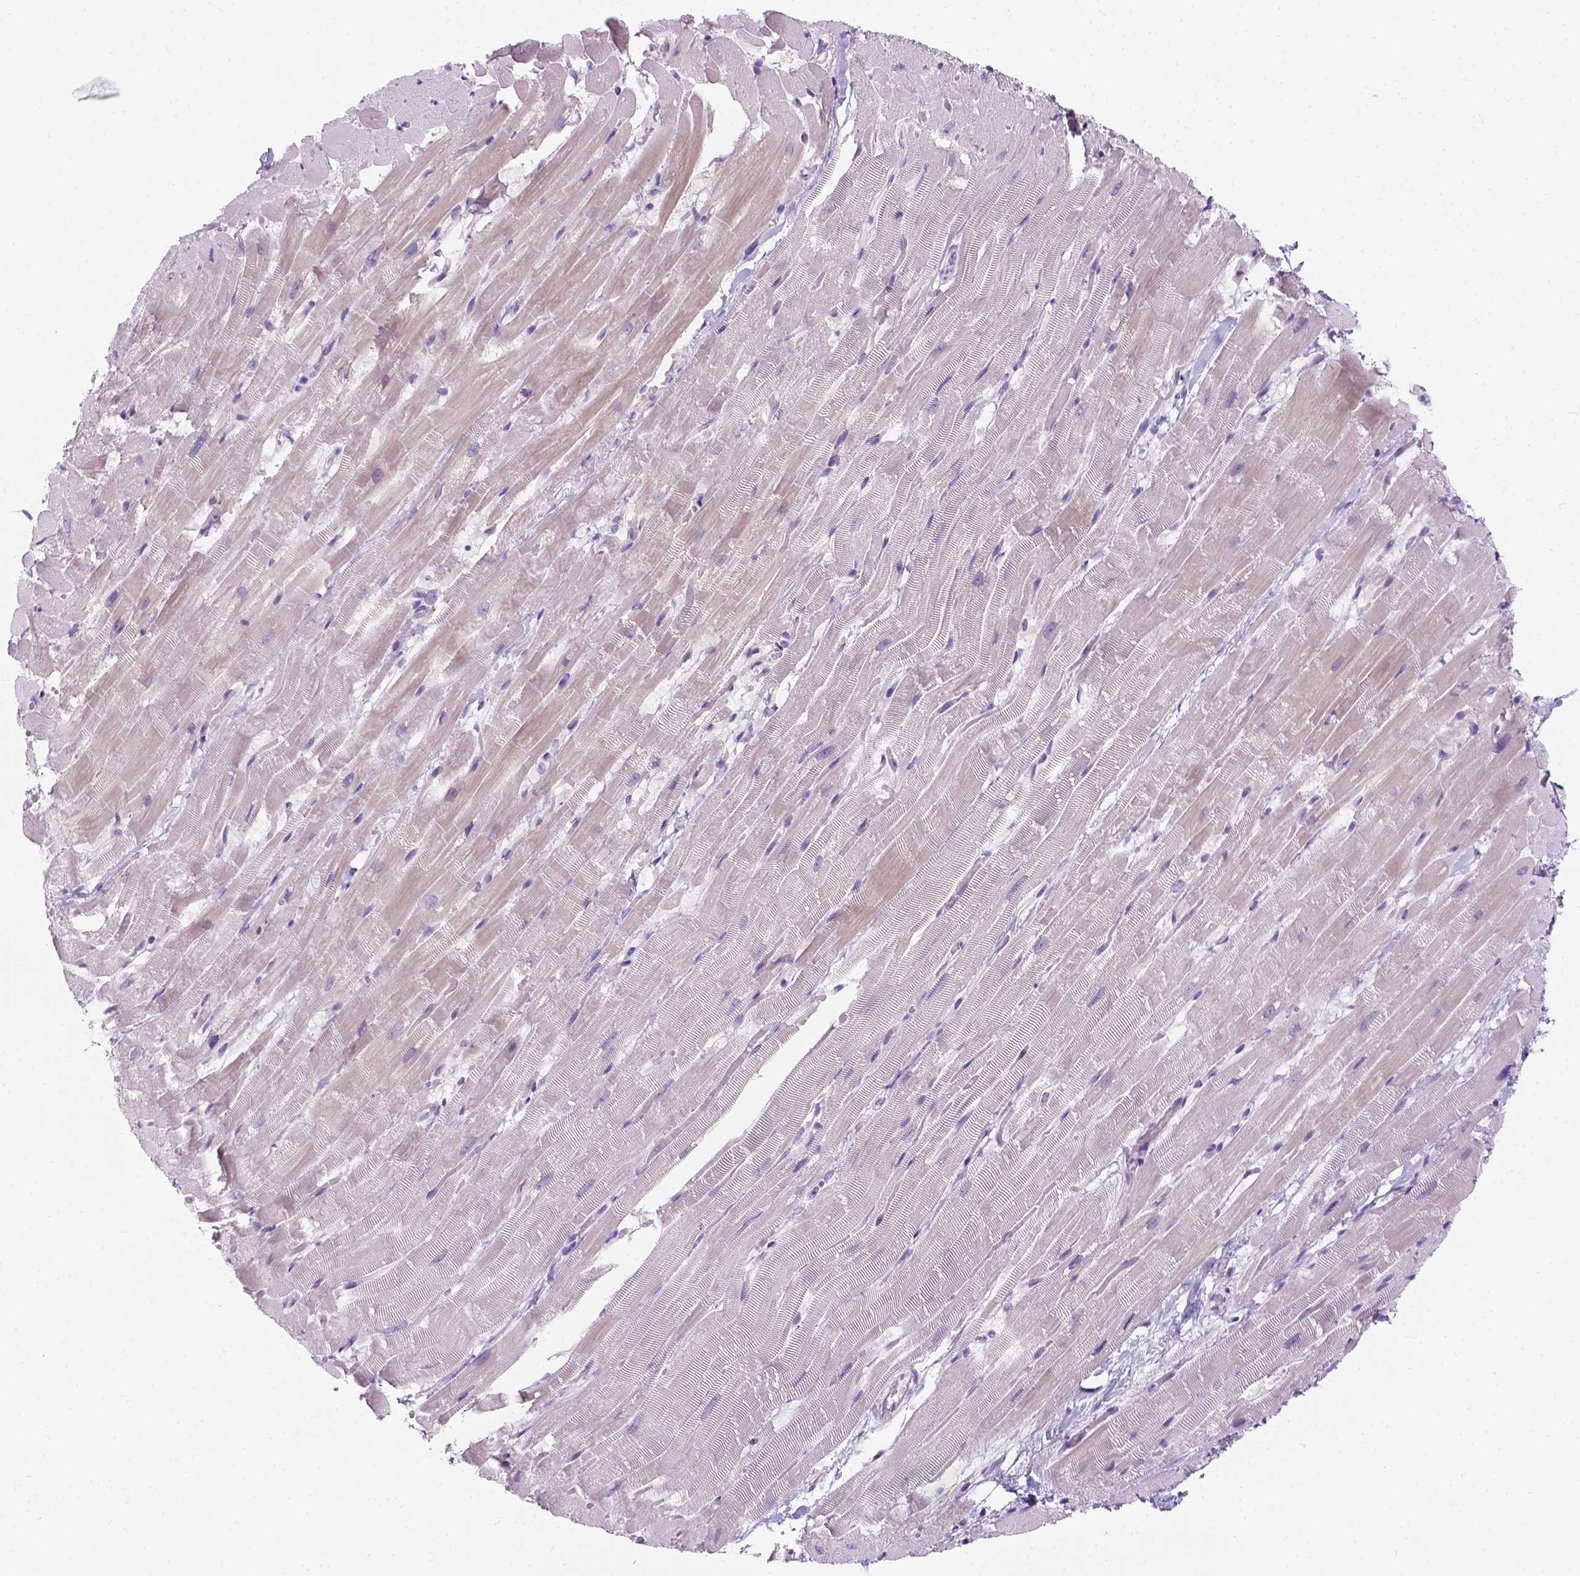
{"staining": {"intensity": "negative", "quantity": "none", "location": "none"}, "tissue": "heart muscle", "cell_type": "Cardiomyocytes", "image_type": "normal", "snomed": [{"axis": "morphology", "description": "Normal tissue, NOS"}, {"axis": "topography", "description": "Heart"}], "caption": "IHC of normal heart muscle reveals no staining in cardiomyocytes.", "gene": "C20orf144", "patient": {"sex": "male", "age": 37}}